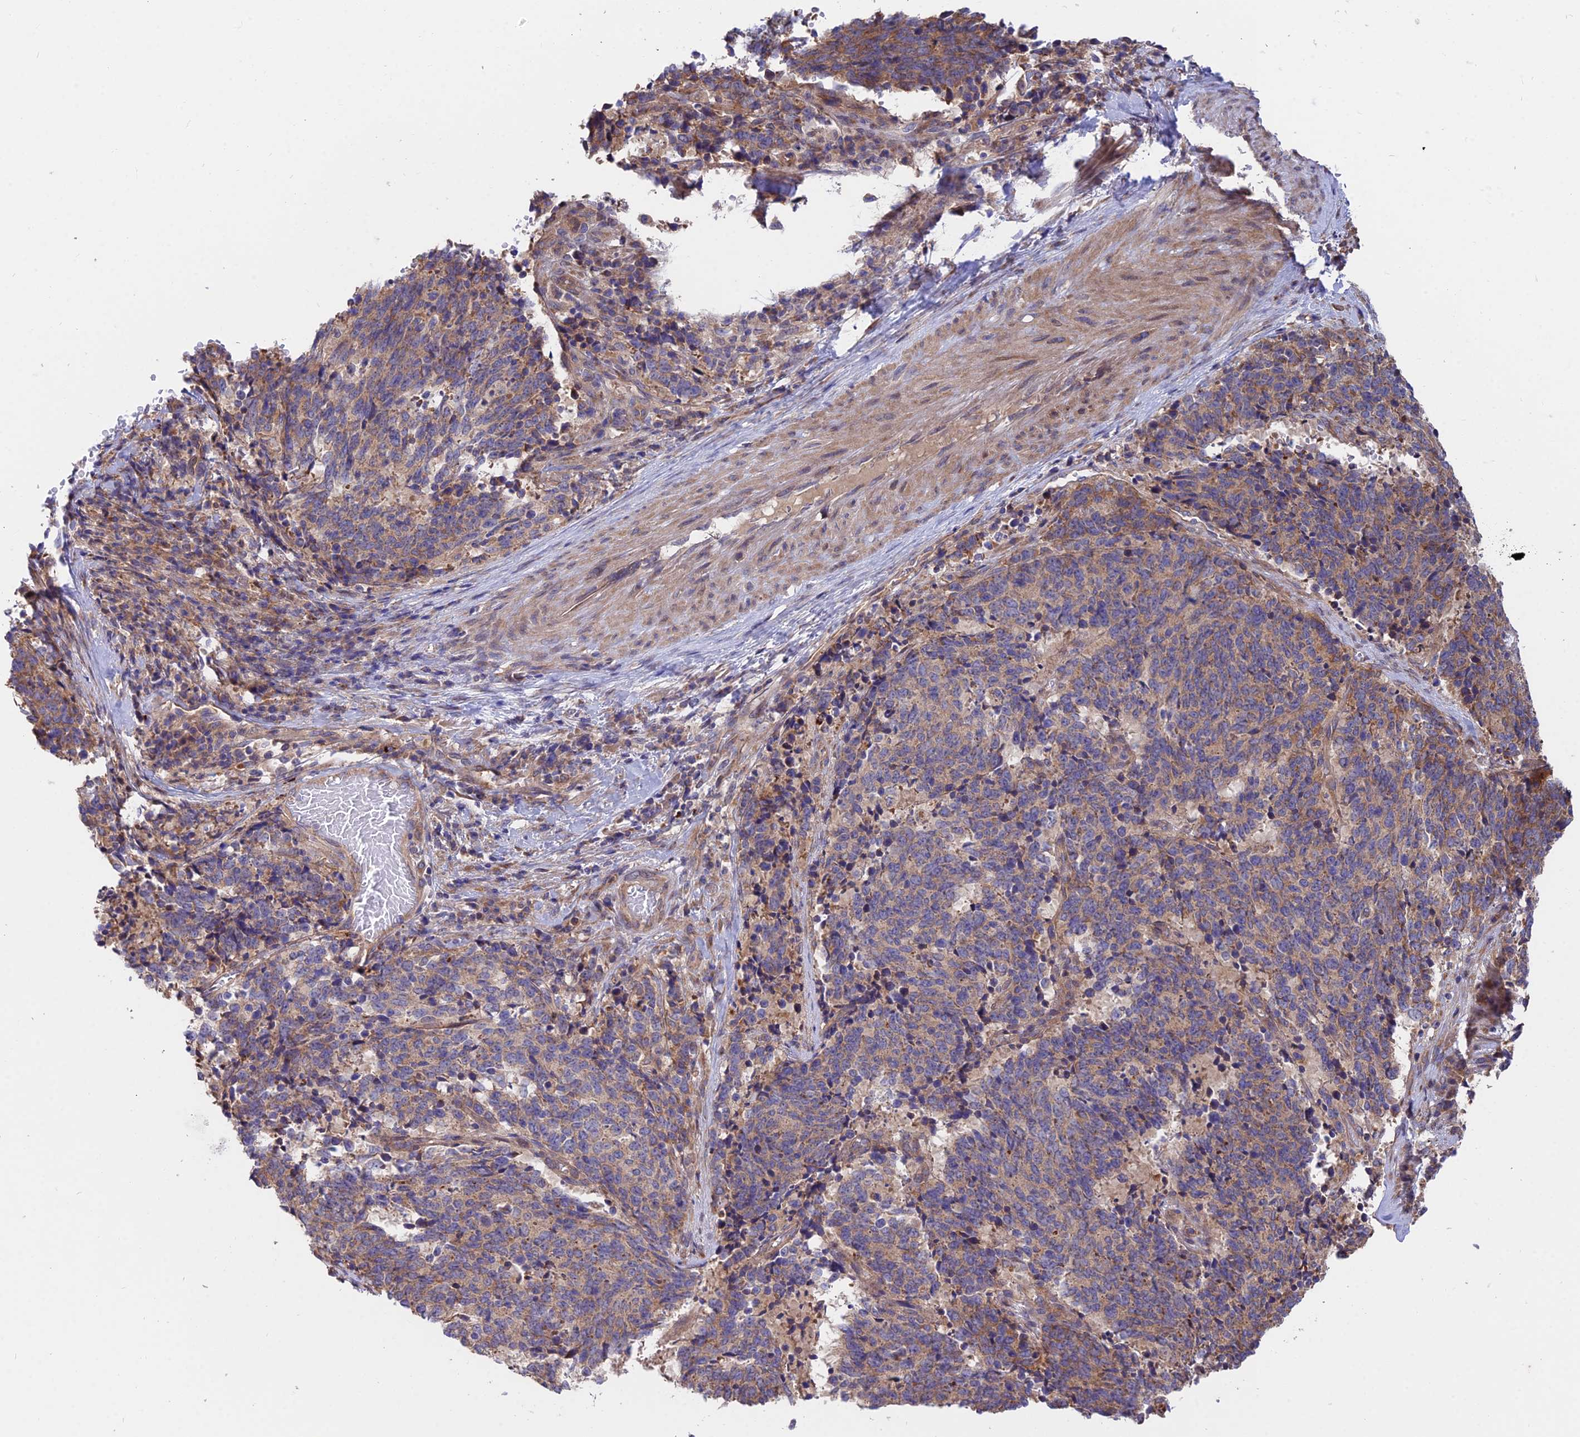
{"staining": {"intensity": "moderate", "quantity": "25%-75%", "location": "cytoplasmic/membranous"}, "tissue": "cervical cancer", "cell_type": "Tumor cells", "image_type": "cancer", "snomed": [{"axis": "morphology", "description": "Squamous cell carcinoma, NOS"}, {"axis": "topography", "description": "Cervix"}], "caption": "Approximately 25%-75% of tumor cells in human cervical cancer (squamous cell carcinoma) reveal moderate cytoplasmic/membranous protein expression as visualized by brown immunohistochemical staining.", "gene": "CDC37L1", "patient": {"sex": "female", "age": 29}}